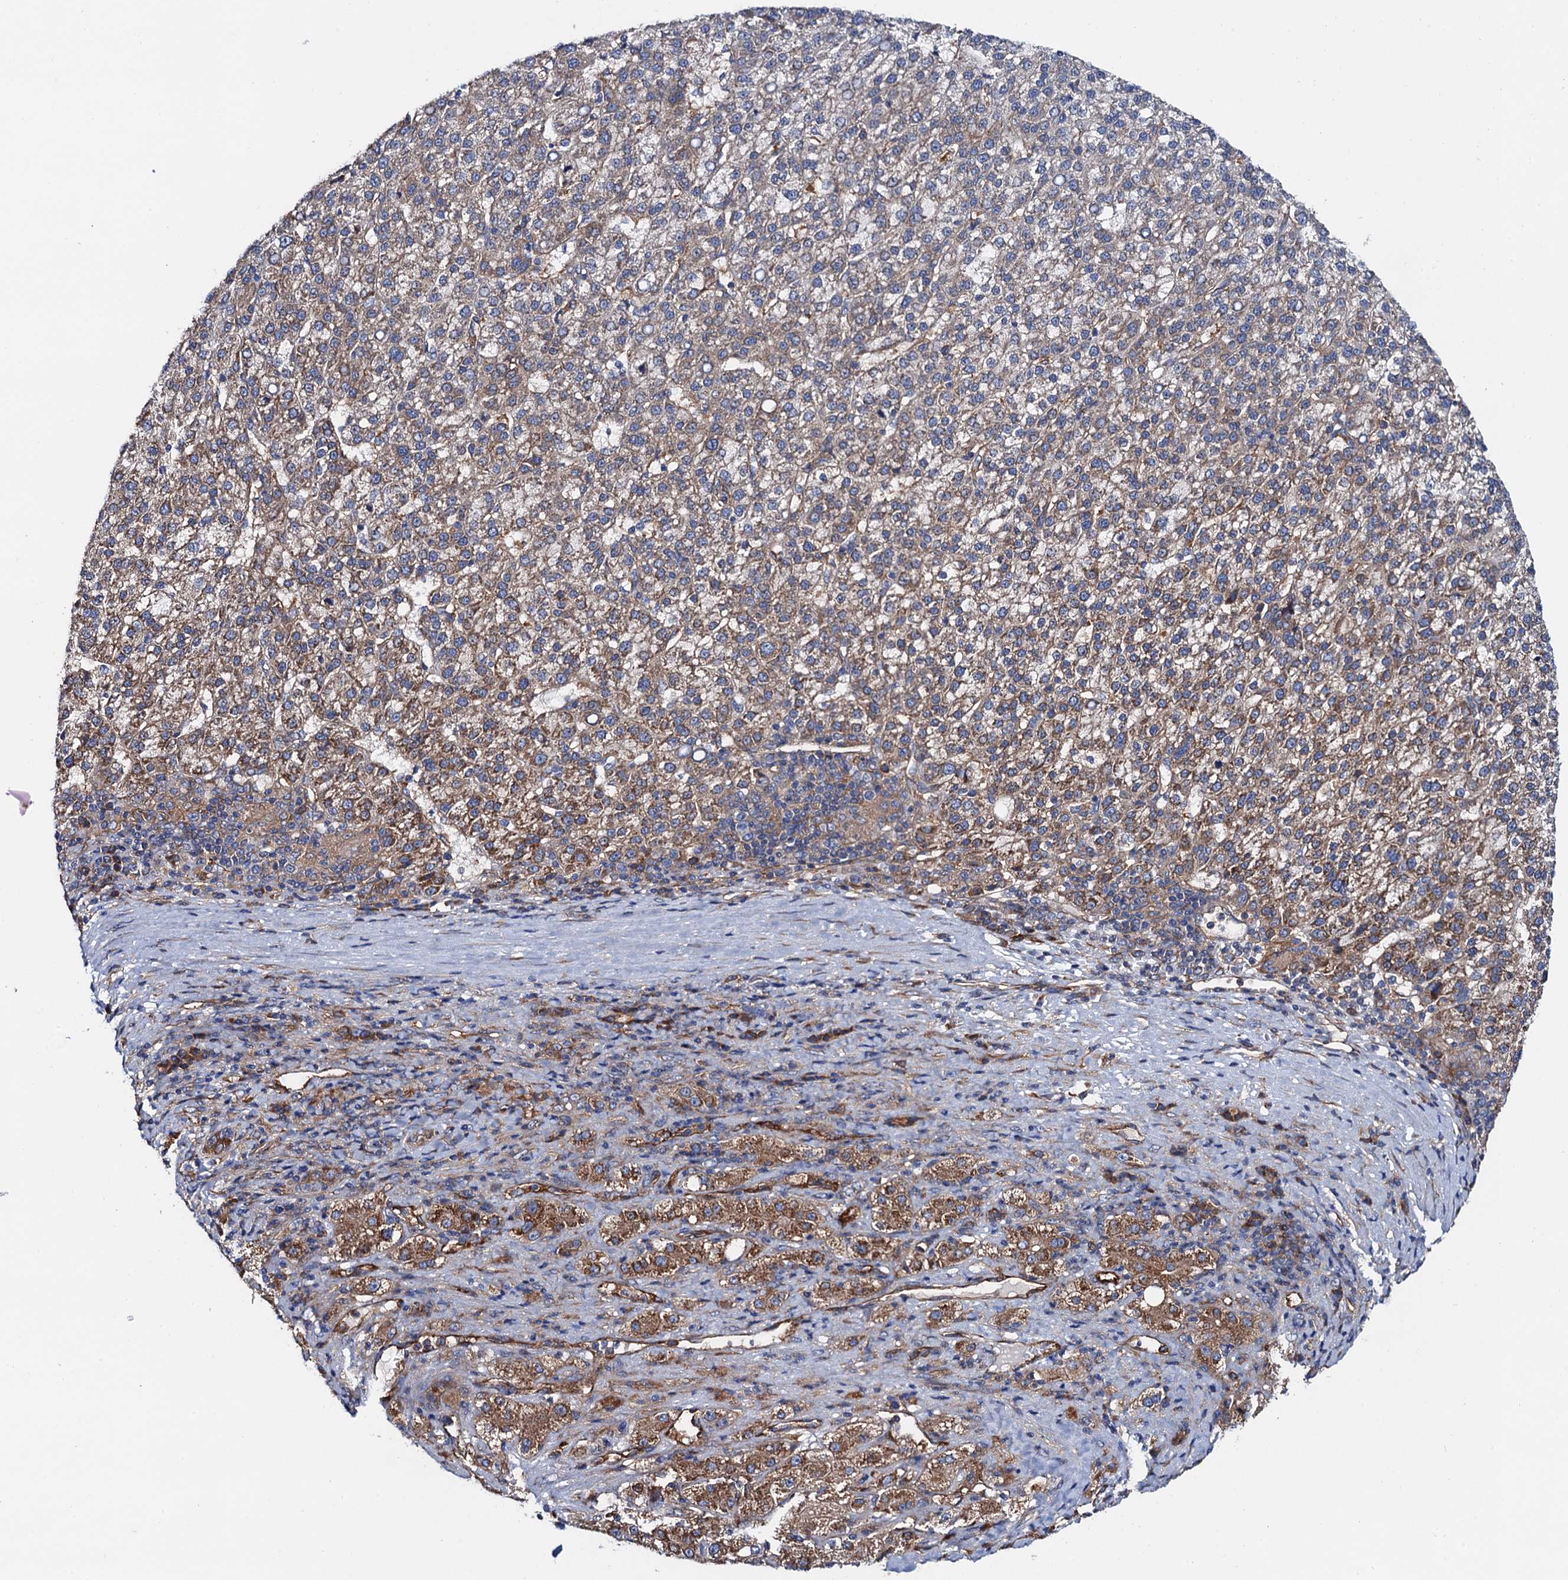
{"staining": {"intensity": "weak", "quantity": ">75%", "location": "cytoplasmic/membranous"}, "tissue": "liver cancer", "cell_type": "Tumor cells", "image_type": "cancer", "snomed": [{"axis": "morphology", "description": "Carcinoma, Hepatocellular, NOS"}, {"axis": "topography", "description": "Liver"}], "caption": "Immunohistochemistry (IHC) micrograph of liver cancer stained for a protein (brown), which shows low levels of weak cytoplasmic/membranous positivity in approximately >75% of tumor cells.", "gene": "MRPL48", "patient": {"sex": "female", "age": 58}}